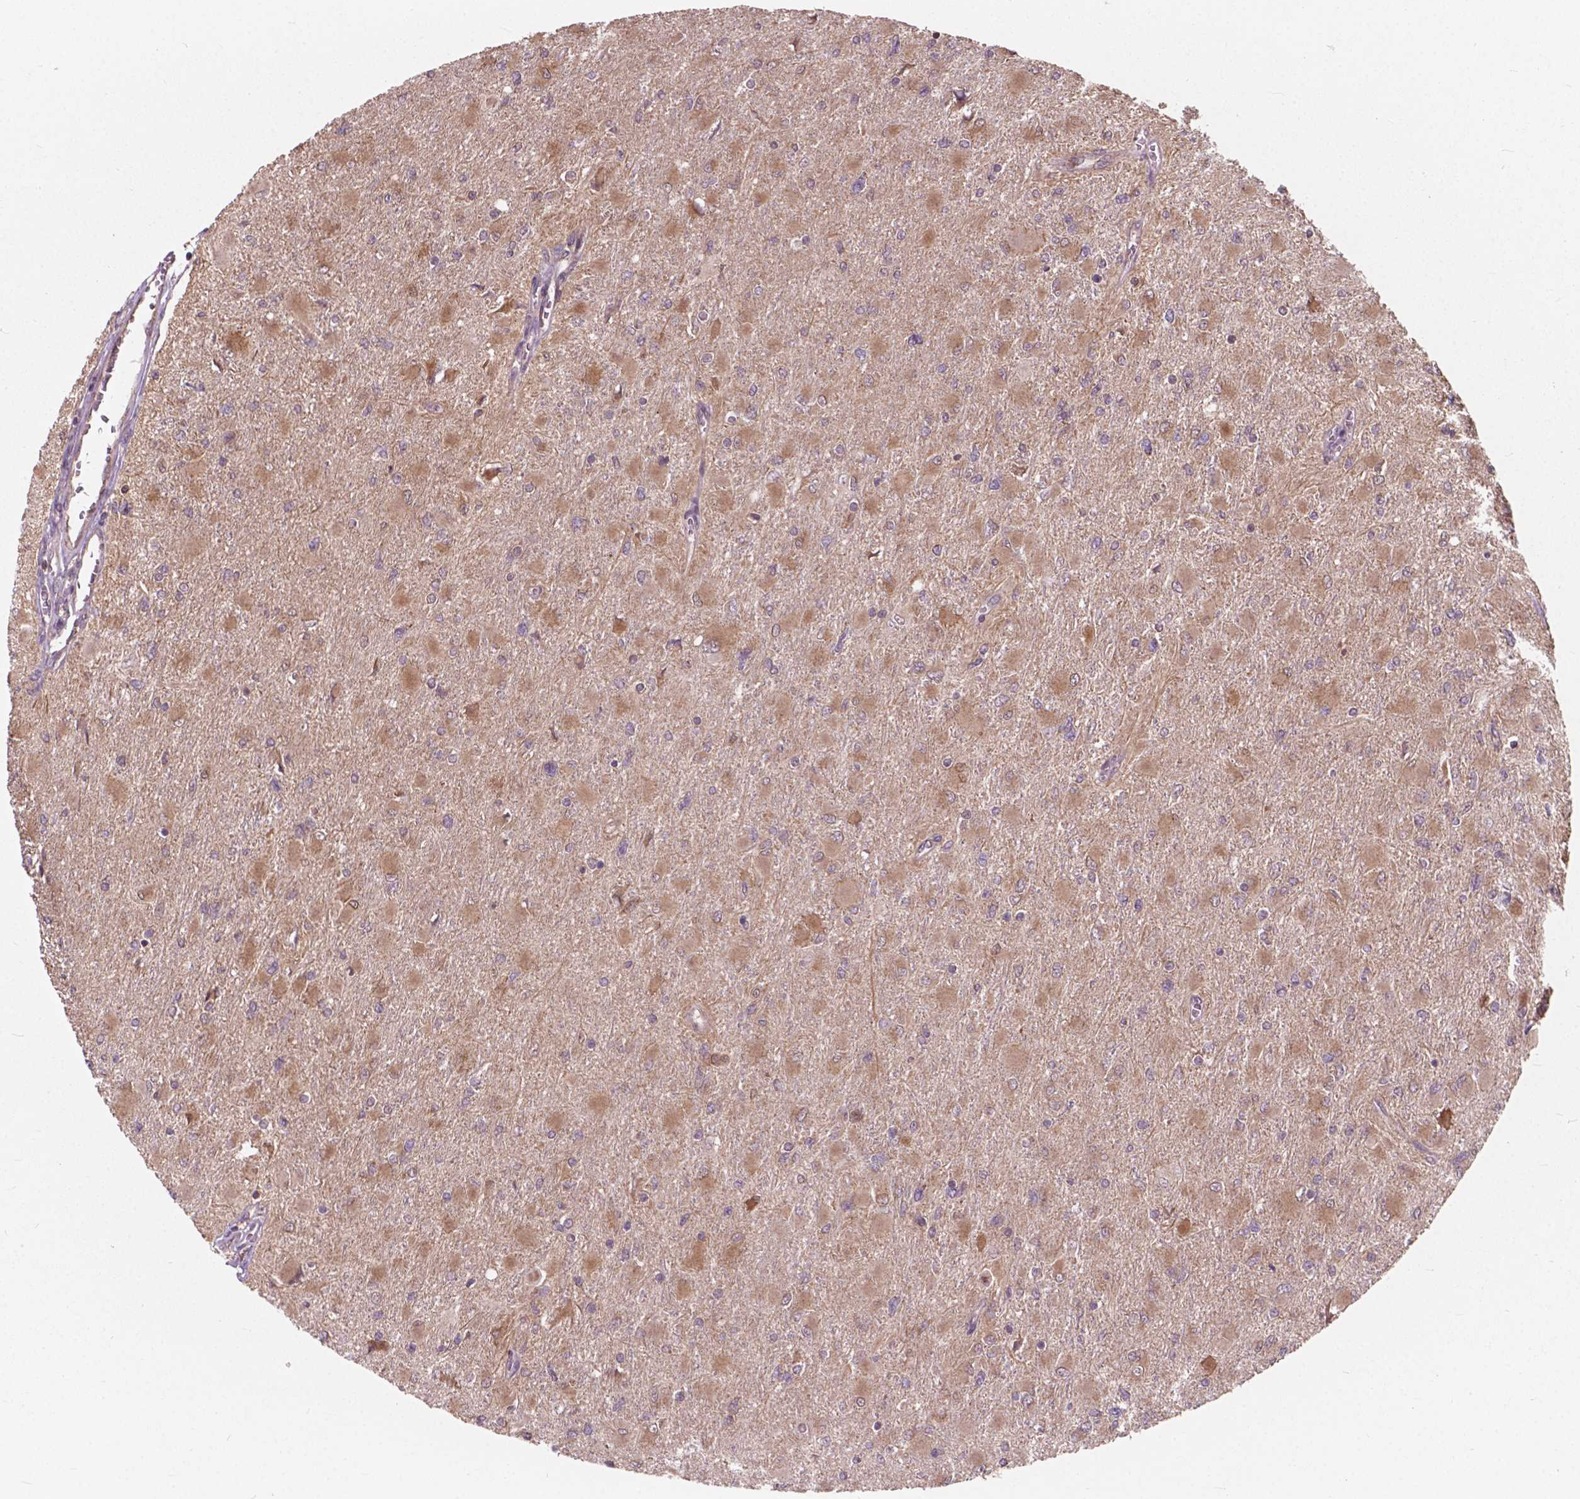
{"staining": {"intensity": "negative", "quantity": "none", "location": "none"}, "tissue": "glioma", "cell_type": "Tumor cells", "image_type": "cancer", "snomed": [{"axis": "morphology", "description": "Glioma, malignant, High grade"}, {"axis": "topography", "description": "Cerebral cortex"}], "caption": "The image shows no staining of tumor cells in glioma.", "gene": "MRPL33", "patient": {"sex": "female", "age": 36}}